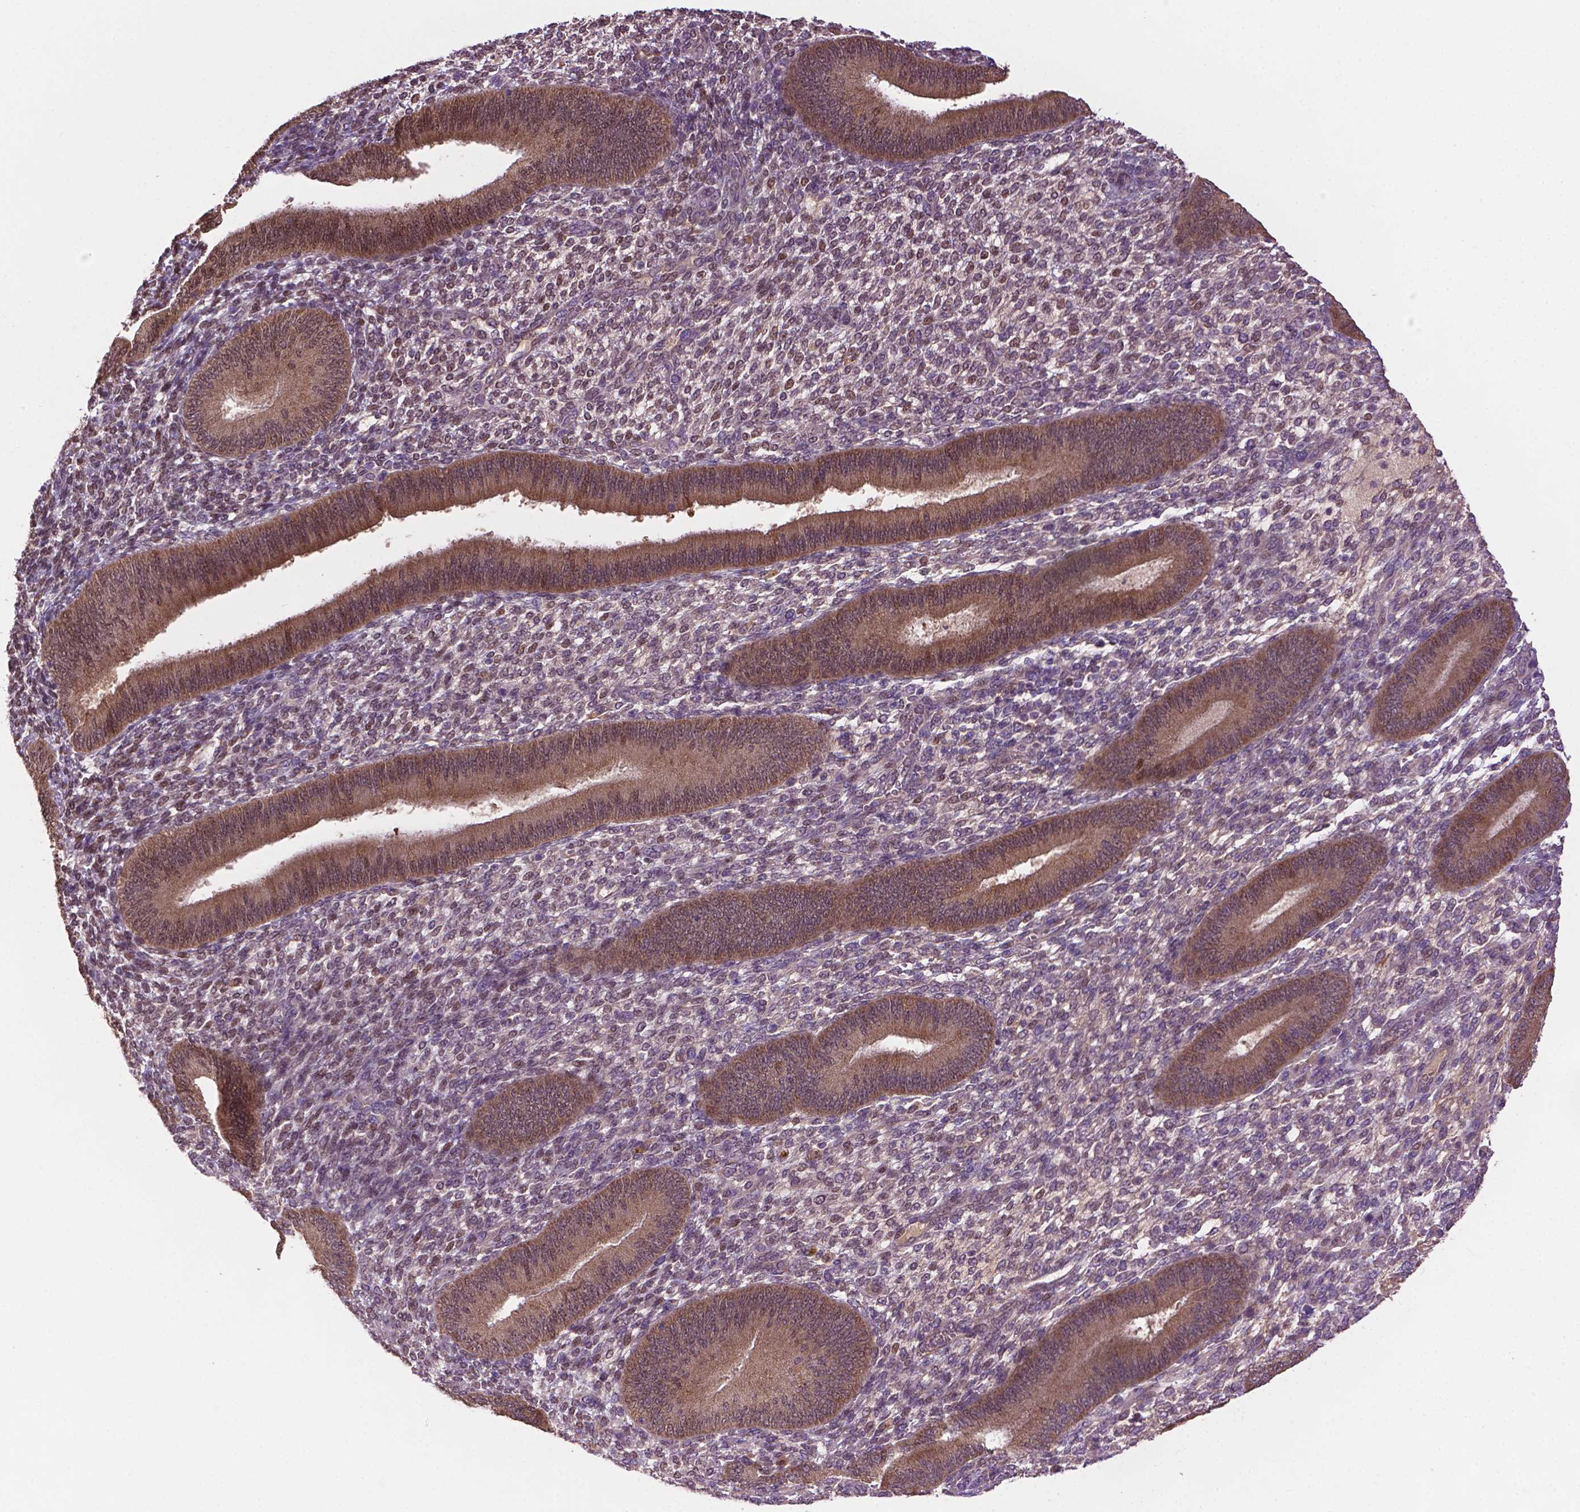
{"staining": {"intensity": "weak", "quantity": ">75%", "location": "cytoplasmic/membranous"}, "tissue": "endometrium", "cell_type": "Cells in endometrial stroma", "image_type": "normal", "snomed": [{"axis": "morphology", "description": "Normal tissue, NOS"}, {"axis": "topography", "description": "Endometrium"}], "caption": "Endometrium stained with DAB (3,3'-diaminobenzidine) immunohistochemistry reveals low levels of weak cytoplasmic/membranous expression in about >75% of cells in endometrial stroma. Using DAB (brown) and hematoxylin (blue) stains, captured at high magnification using brightfield microscopy.", "gene": "ENSG00000289700", "patient": {"sex": "female", "age": 39}}